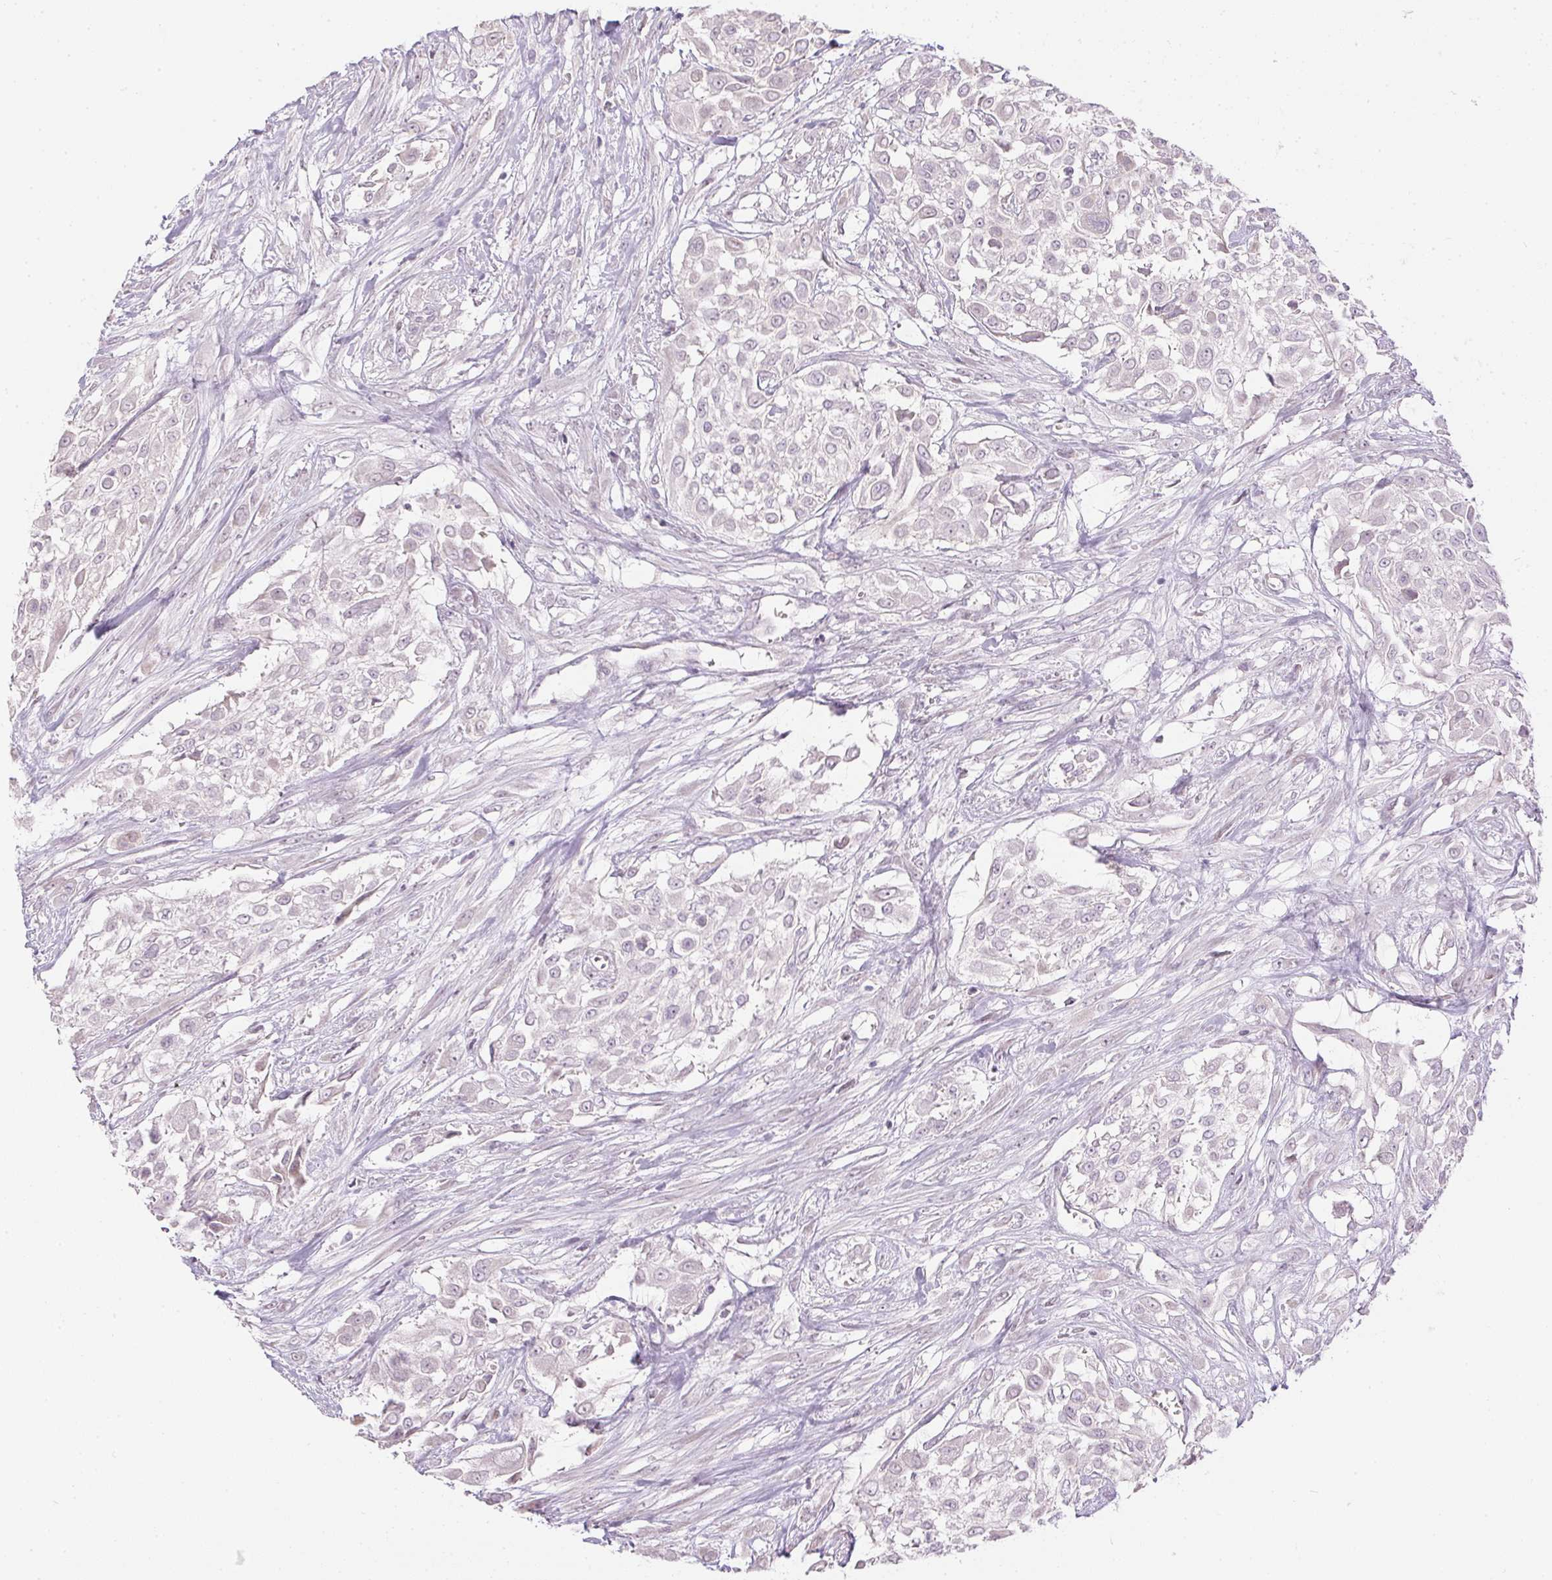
{"staining": {"intensity": "negative", "quantity": "none", "location": "none"}, "tissue": "urothelial cancer", "cell_type": "Tumor cells", "image_type": "cancer", "snomed": [{"axis": "morphology", "description": "Urothelial carcinoma, High grade"}, {"axis": "topography", "description": "Urinary bladder"}], "caption": "The photomicrograph displays no significant positivity in tumor cells of urothelial cancer.", "gene": "CTCFL", "patient": {"sex": "male", "age": 57}}